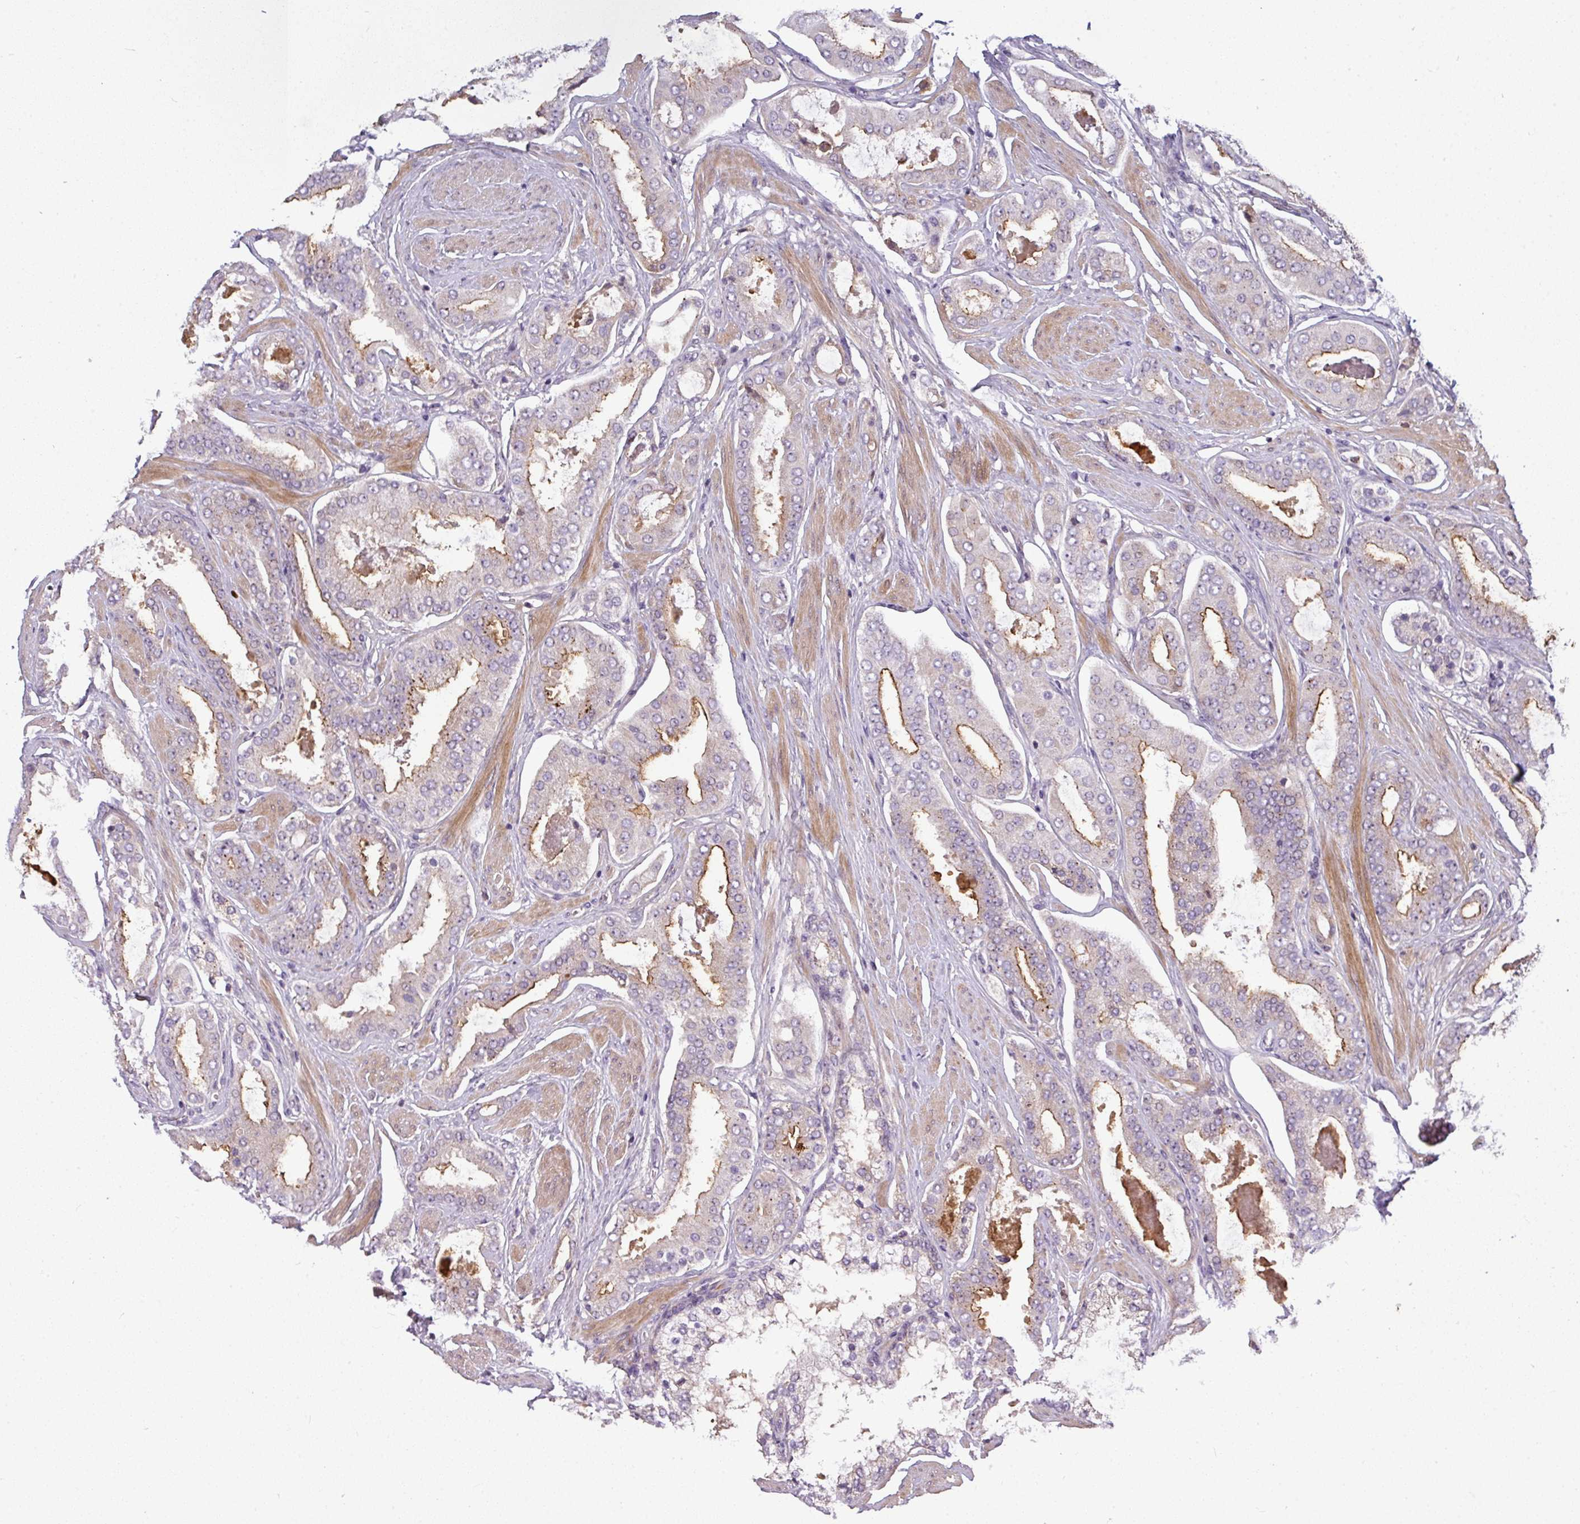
{"staining": {"intensity": "moderate", "quantity": "25%-75%", "location": "cytoplasmic/membranous"}, "tissue": "prostate cancer", "cell_type": "Tumor cells", "image_type": "cancer", "snomed": [{"axis": "morphology", "description": "Adenocarcinoma, Low grade"}, {"axis": "topography", "description": "Prostate"}], "caption": "A medium amount of moderate cytoplasmic/membranous expression is identified in about 25%-75% of tumor cells in prostate cancer tissue. (IHC, brightfield microscopy, high magnification).", "gene": "PAPLN", "patient": {"sex": "male", "age": 42}}